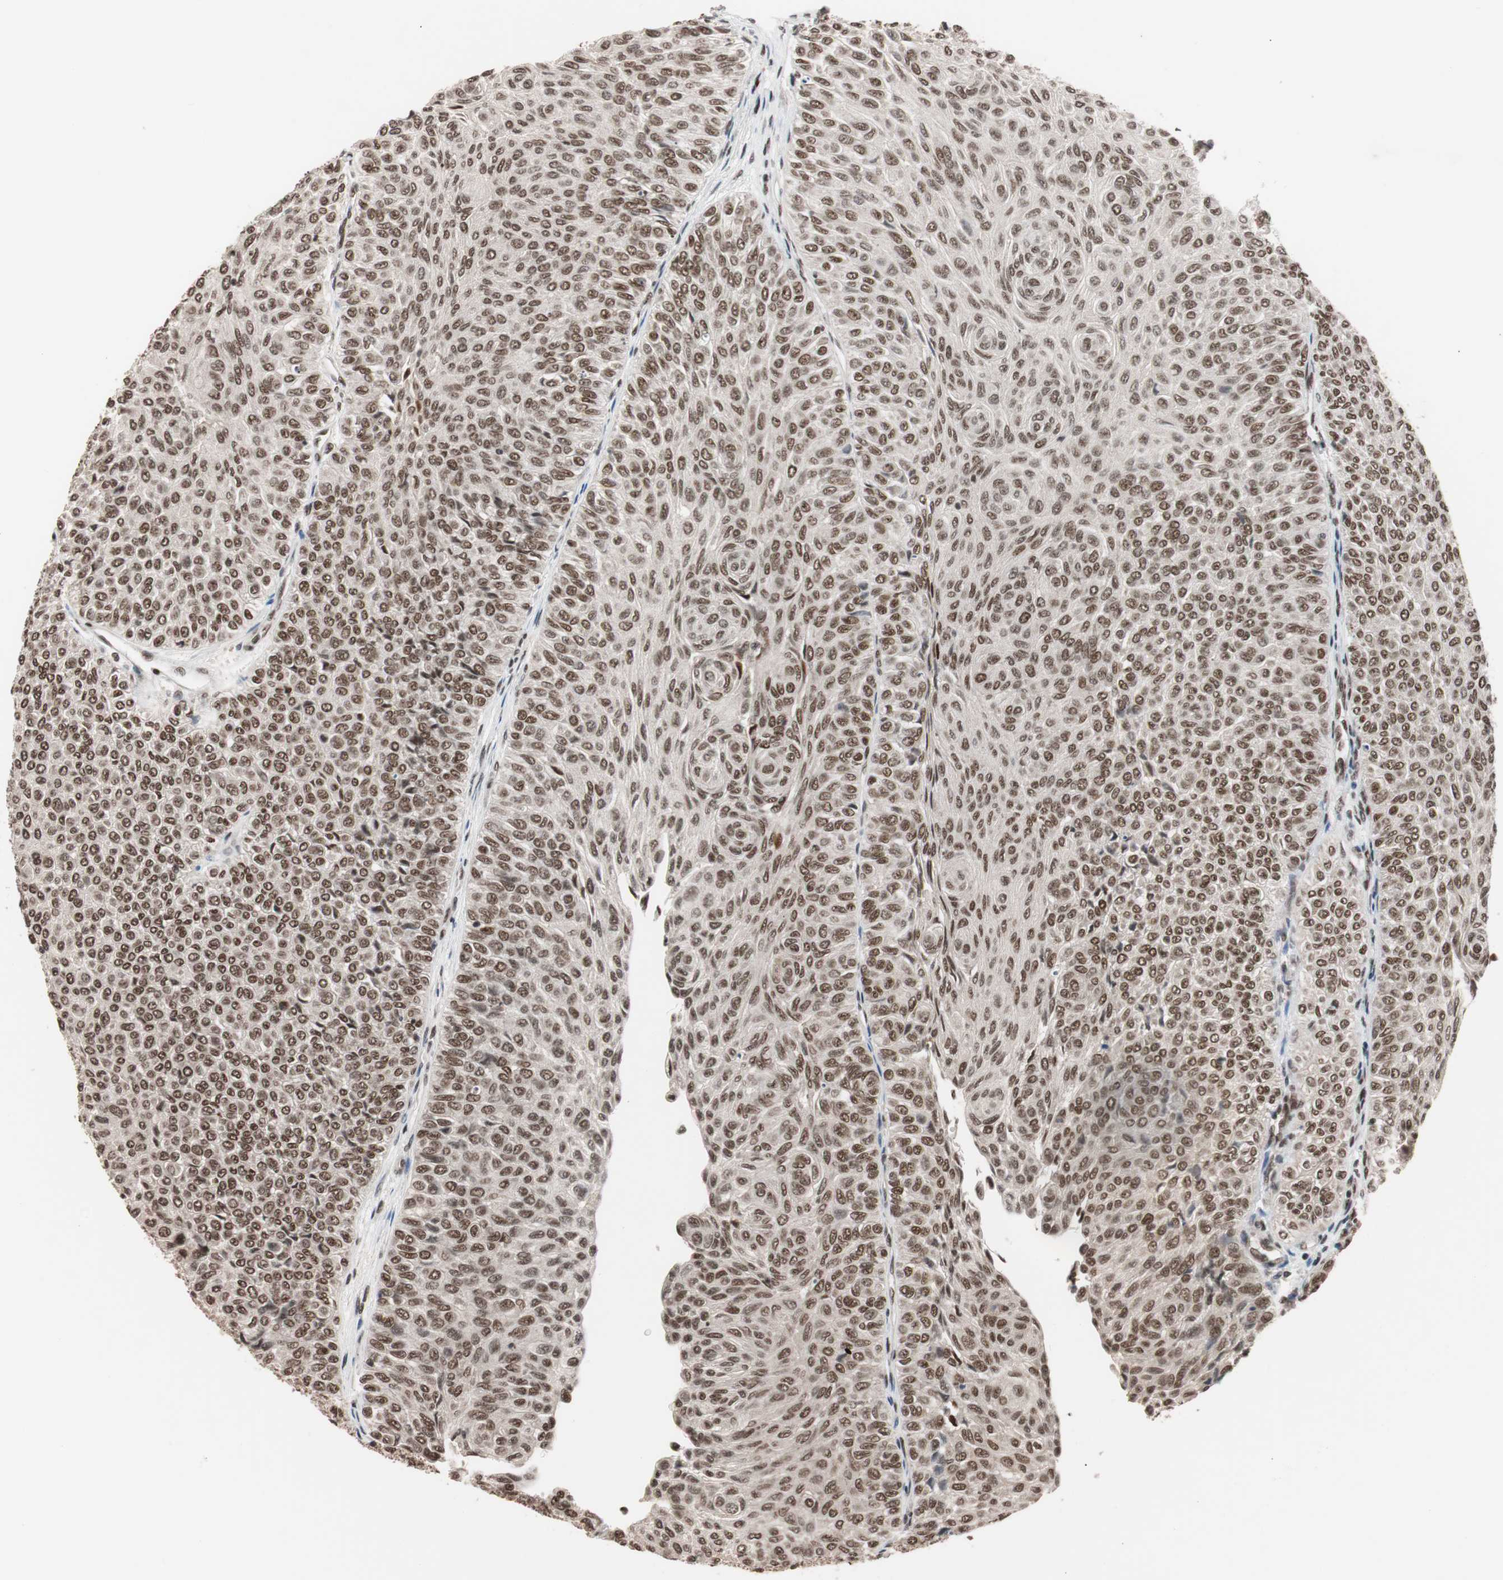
{"staining": {"intensity": "moderate", "quantity": ">75%", "location": "nuclear"}, "tissue": "urothelial cancer", "cell_type": "Tumor cells", "image_type": "cancer", "snomed": [{"axis": "morphology", "description": "Urothelial carcinoma, Low grade"}, {"axis": "topography", "description": "Urinary bladder"}], "caption": "Moderate nuclear protein staining is seen in approximately >75% of tumor cells in low-grade urothelial carcinoma.", "gene": "CHAMP1", "patient": {"sex": "male", "age": 78}}